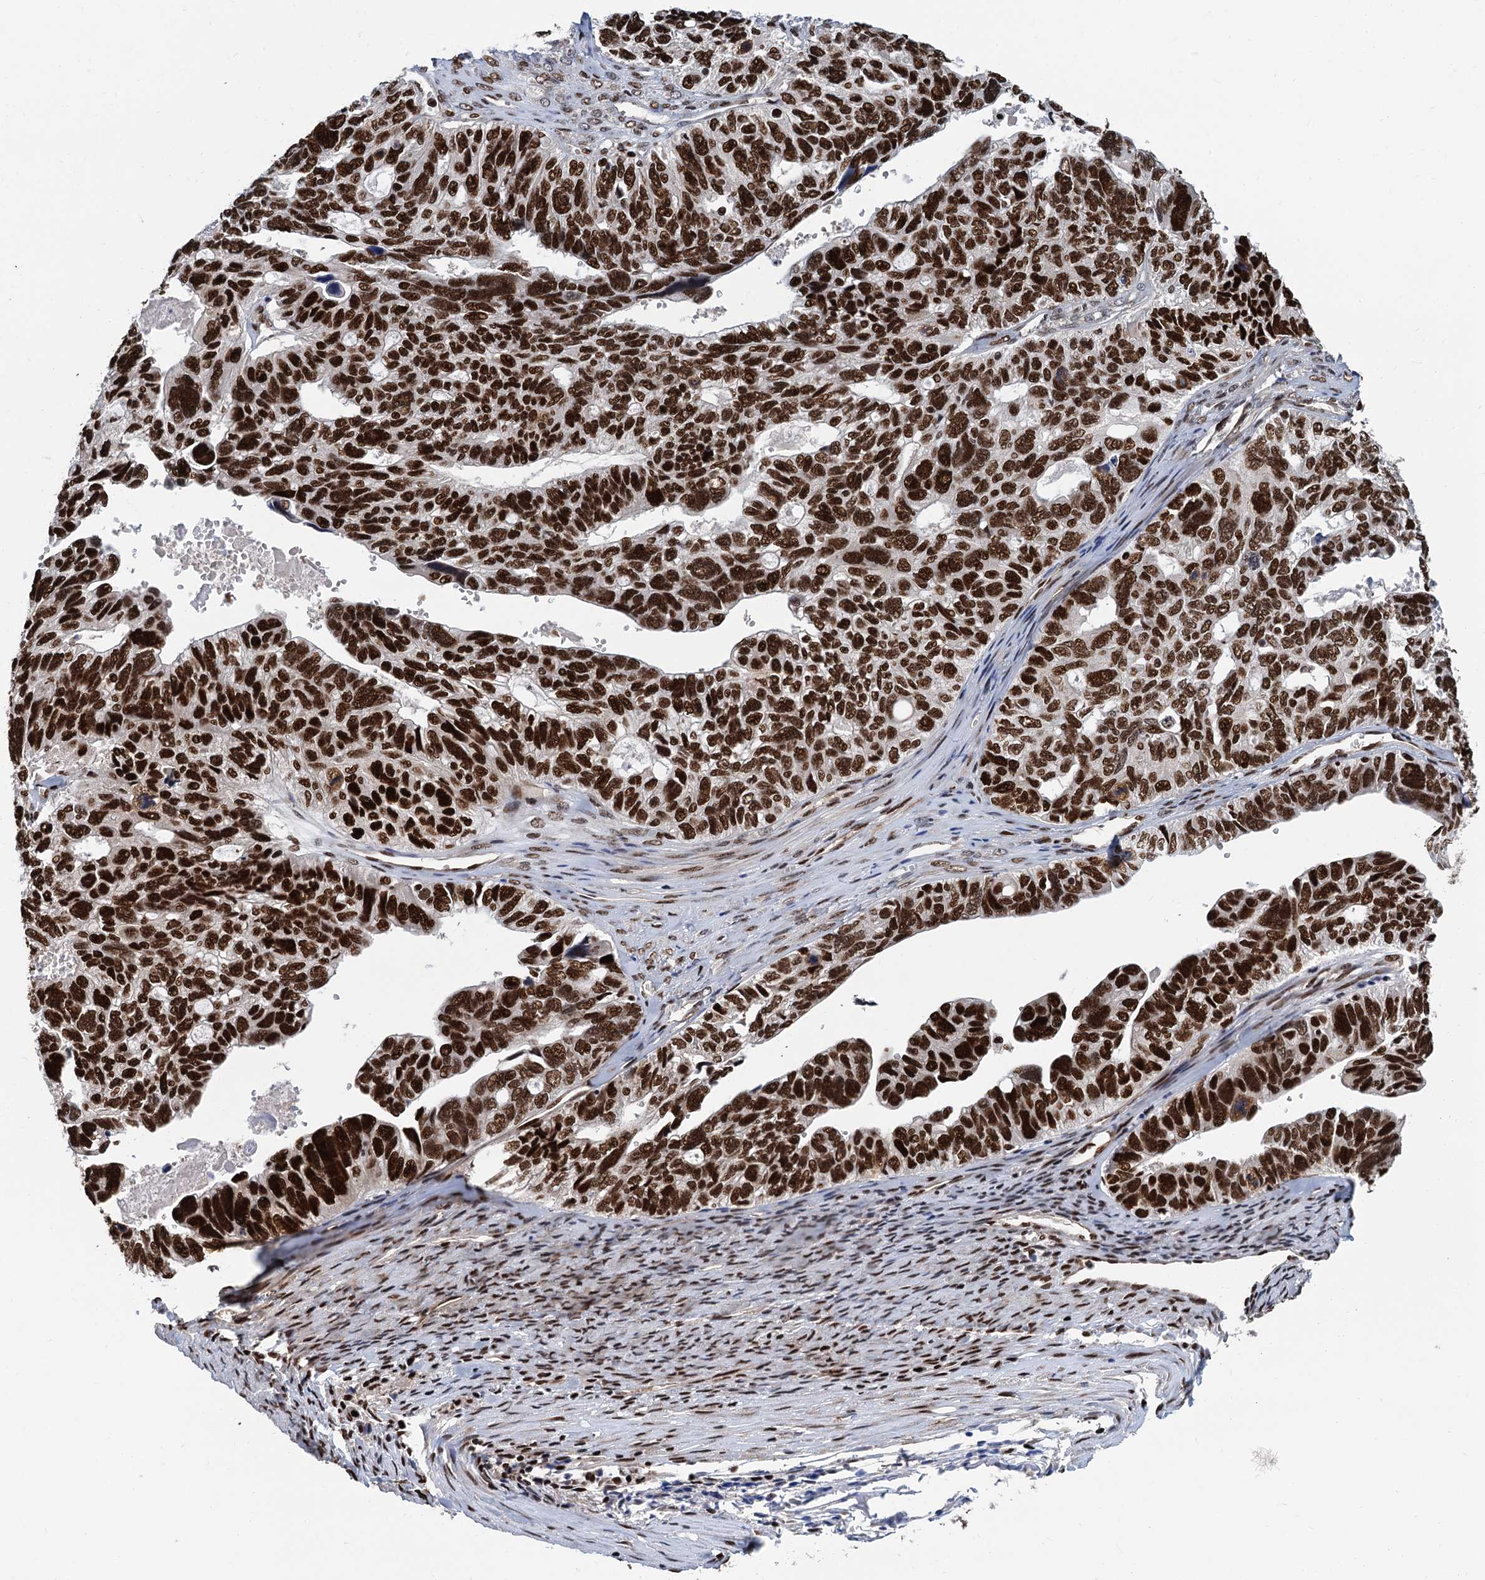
{"staining": {"intensity": "strong", "quantity": ">75%", "location": "nuclear"}, "tissue": "ovarian cancer", "cell_type": "Tumor cells", "image_type": "cancer", "snomed": [{"axis": "morphology", "description": "Cystadenocarcinoma, serous, NOS"}, {"axis": "topography", "description": "Ovary"}], "caption": "Immunohistochemical staining of human ovarian cancer (serous cystadenocarcinoma) shows high levels of strong nuclear positivity in approximately >75% of tumor cells. (Brightfield microscopy of DAB IHC at high magnification).", "gene": "PPP4R1", "patient": {"sex": "female", "age": 79}}